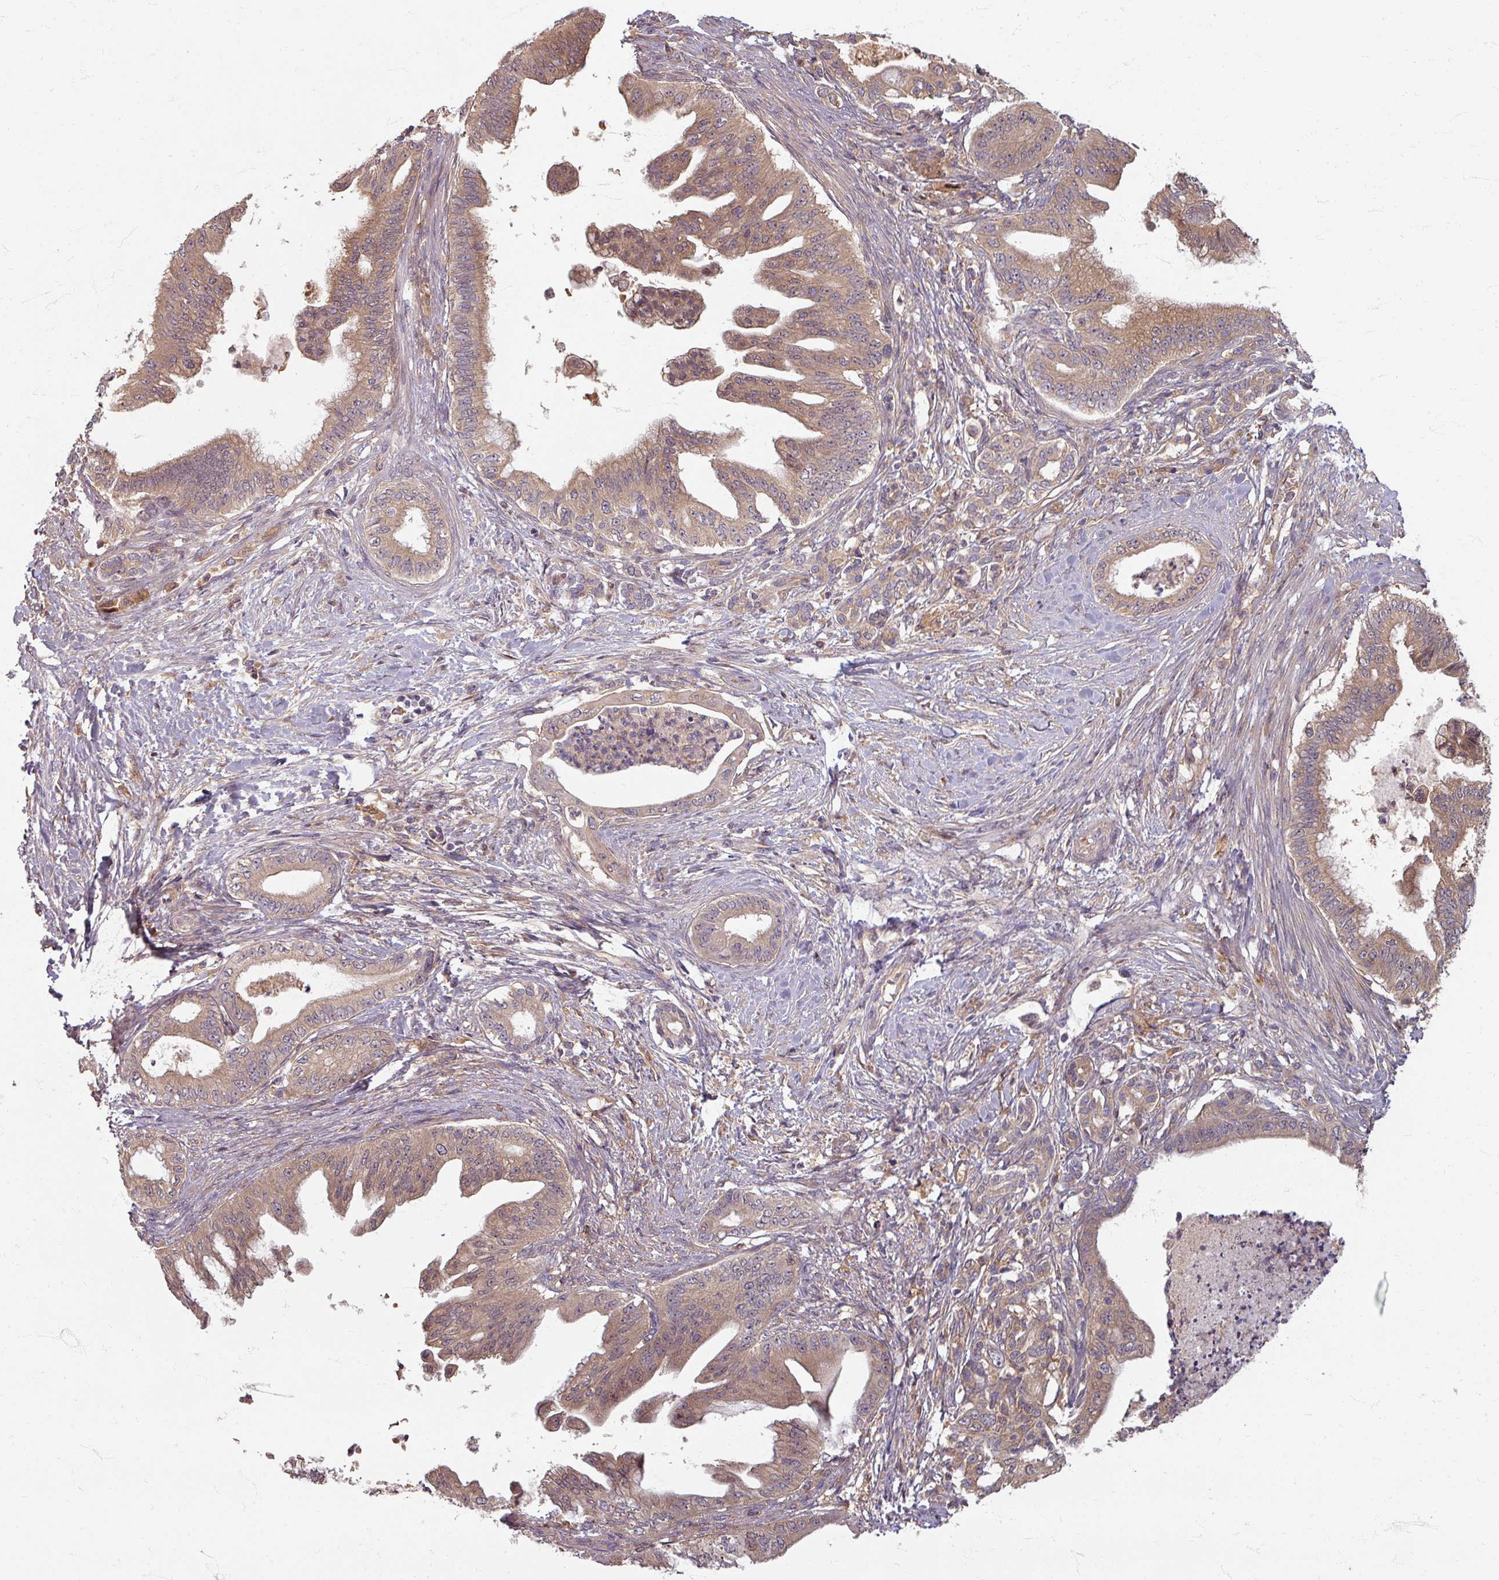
{"staining": {"intensity": "moderate", "quantity": ">75%", "location": "cytoplasmic/membranous"}, "tissue": "pancreatic cancer", "cell_type": "Tumor cells", "image_type": "cancer", "snomed": [{"axis": "morphology", "description": "Adenocarcinoma, NOS"}, {"axis": "topography", "description": "Pancreas"}], "caption": "DAB immunohistochemical staining of adenocarcinoma (pancreatic) displays moderate cytoplasmic/membranous protein expression in approximately >75% of tumor cells. The staining is performed using DAB brown chromogen to label protein expression. The nuclei are counter-stained blue using hematoxylin.", "gene": "STAM", "patient": {"sex": "male", "age": 58}}